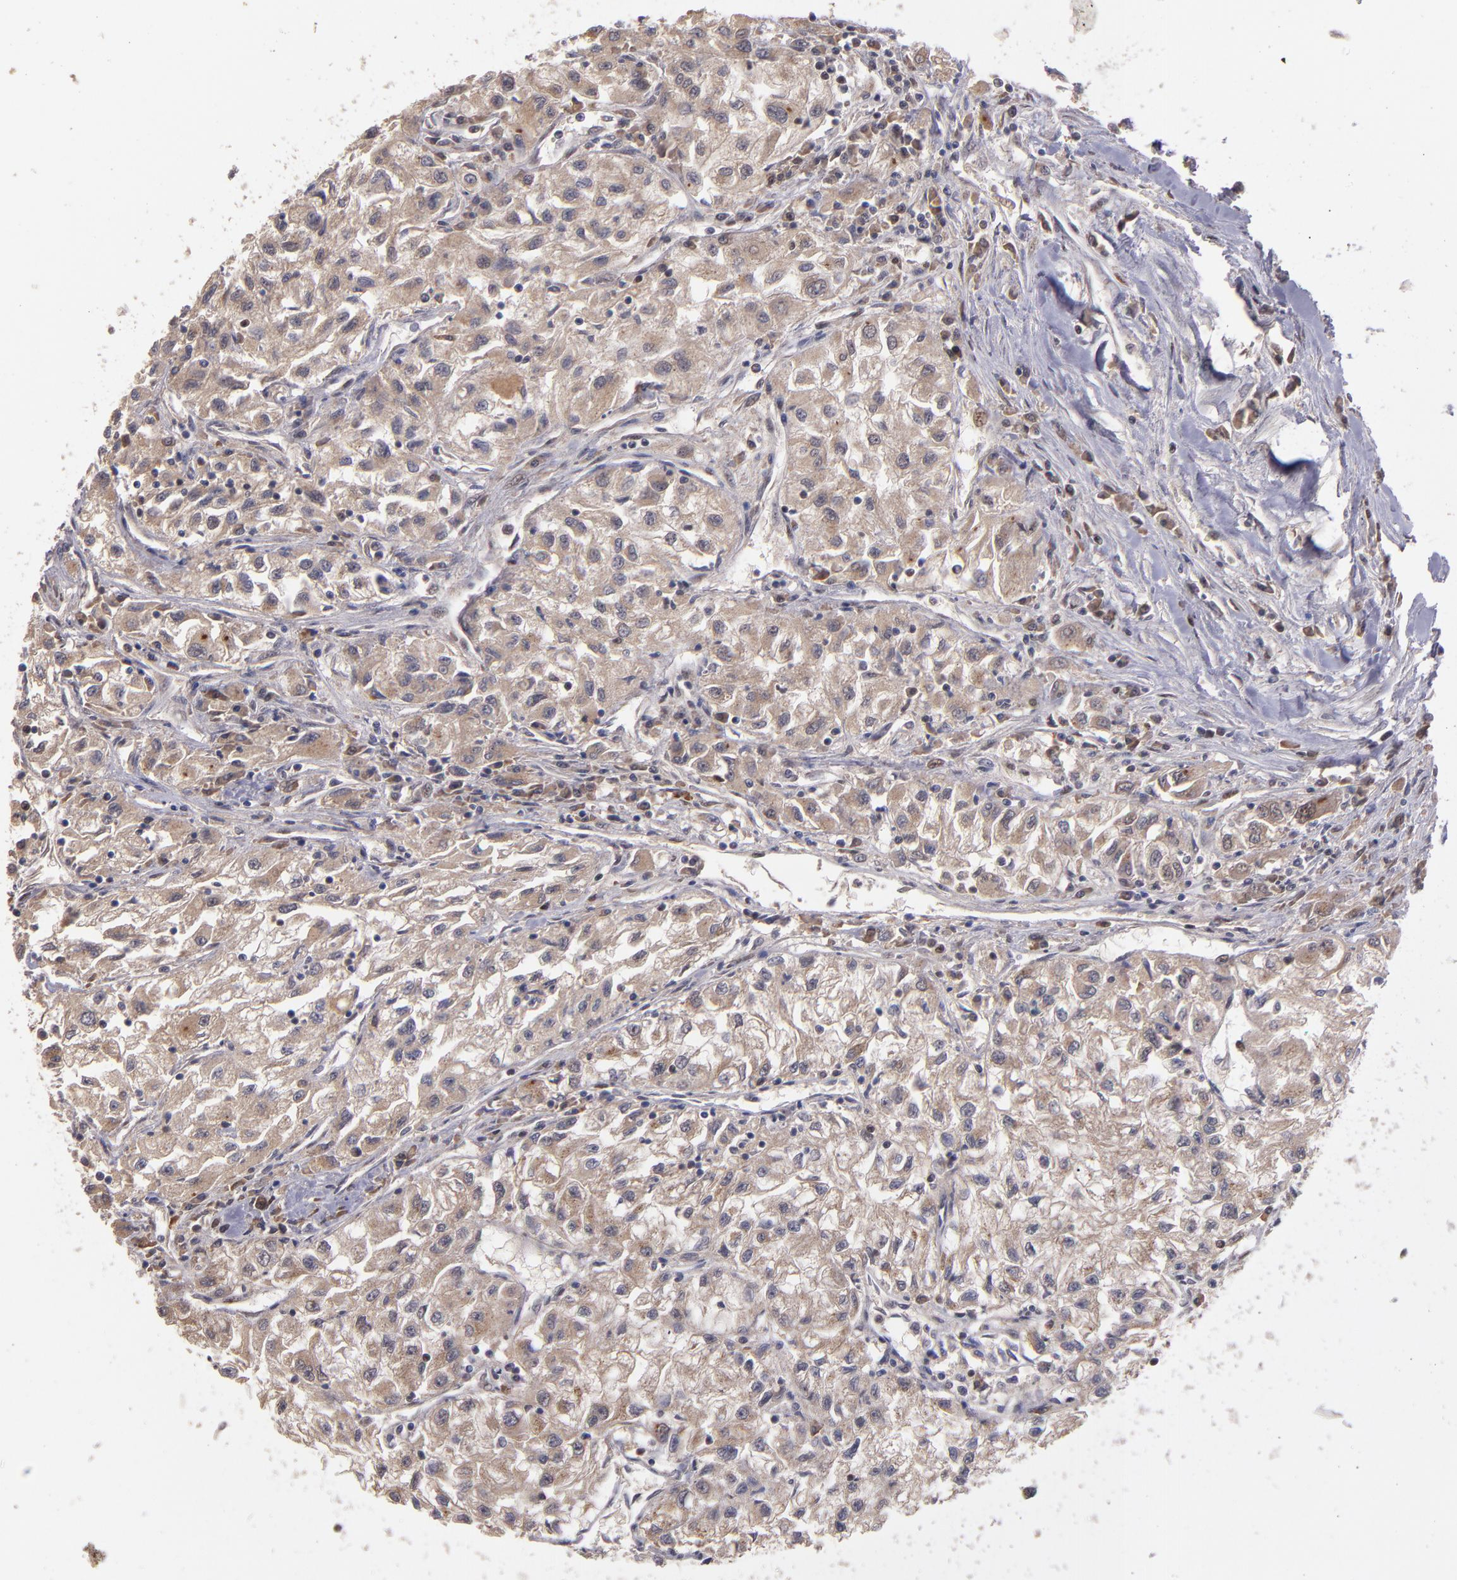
{"staining": {"intensity": "weak", "quantity": ">75%", "location": "cytoplasmic/membranous"}, "tissue": "renal cancer", "cell_type": "Tumor cells", "image_type": "cancer", "snomed": [{"axis": "morphology", "description": "Adenocarcinoma, NOS"}, {"axis": "topography", "description": "Kidney"}], "caption": "About >75% of tumor cells in renal cancer (adenocarcinoma) show weak cytoplasmic/membranous protein staining as visualized by brown immunohistochemical staining.", "gene": "ABHD12B", "patient": {"sex": "male", "age": 59}}